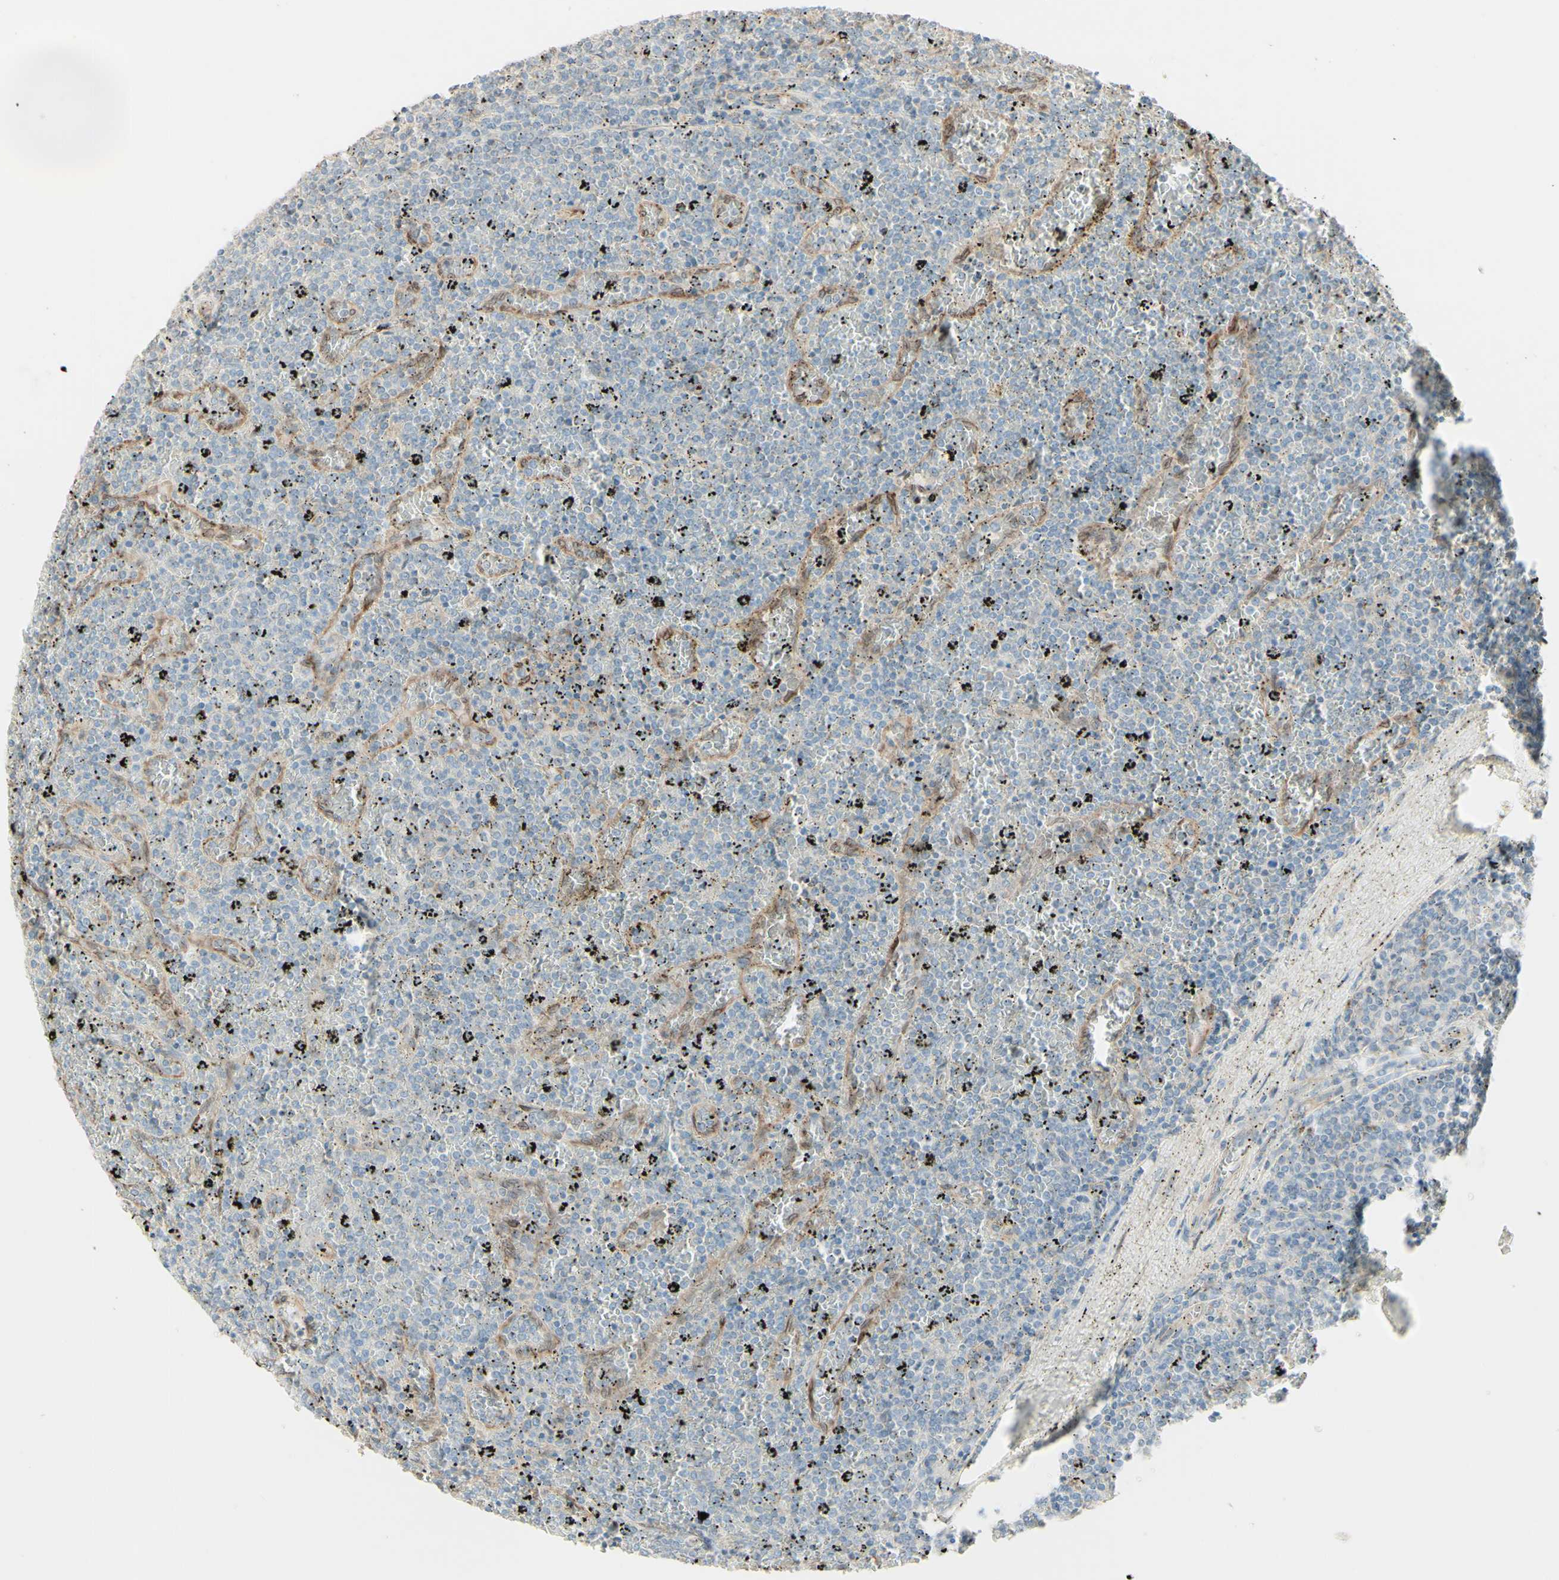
{"staining": {"intensity": "negative", "quantity": "none", "location": "none"}, "tissue": "lymphoma", "cell_type": "Tumor cells", "image_type": "cancer", "snomed": [{"axis": "morphology", "description": "Malignant lymphoma, non-Hodgkin's type, Low grade"}, {"axis": "topography", "description": "Spleen"}], "caption": "A high-resolution image shows immunohistochemistry staining of low-grade malignant lymphoma, non-Hodgkin's type, which displays no significant expression in tumor cells. (DAB immunohistochemistry (IHC) visualized using brightfield microscopy, high magnification).", "gene": "RNF149", "patient": {"sex": "female", "age": 77}}